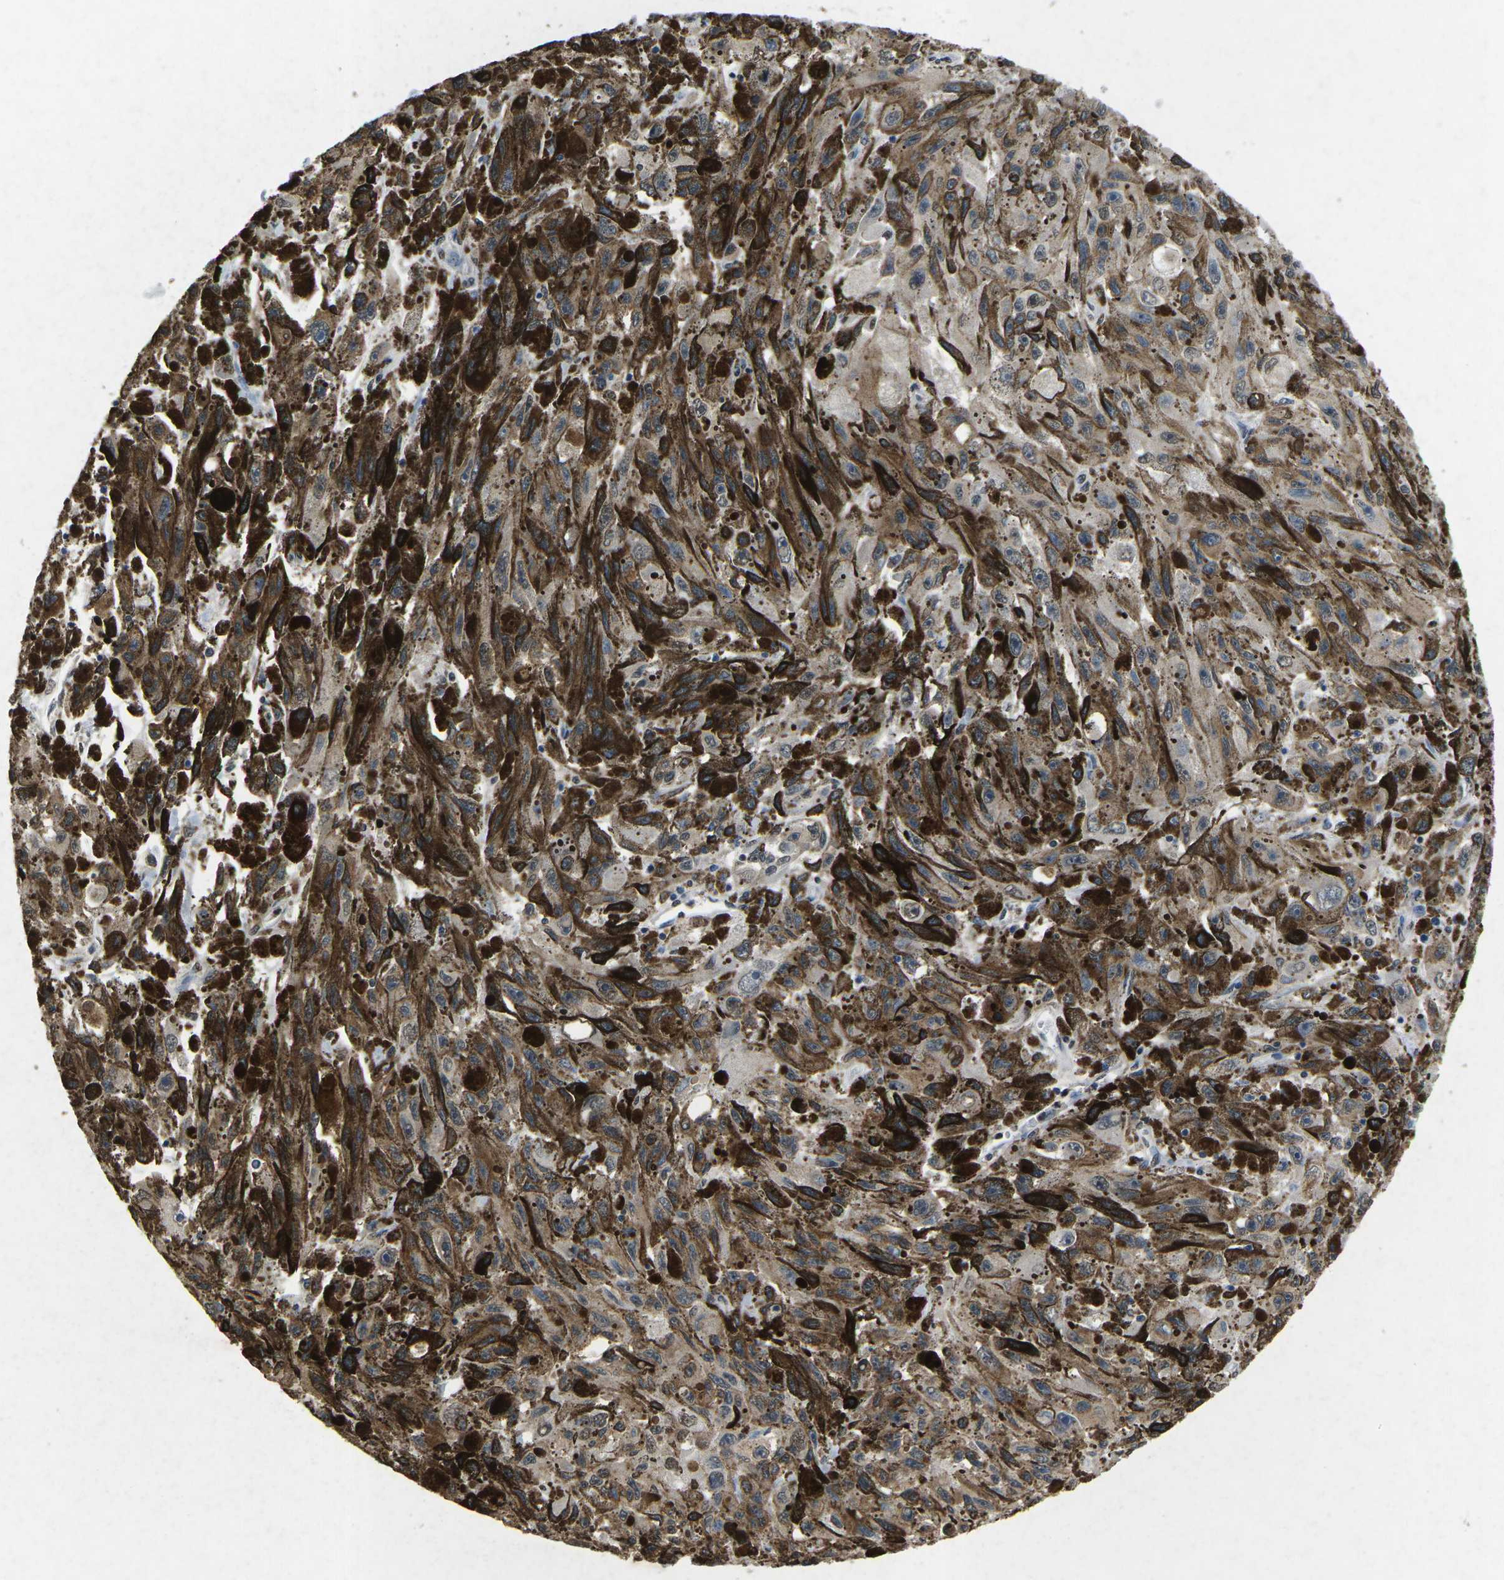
{"staining": {"intensity": "weak", "quantity": "25%-75%", "location": "cytoplasmic/membranous"}, "tissue": "melanoma", "cell_type": "Tumor cells", "image_type": "cancer", "snomed": [{"axis": "morphology", "description": "Malignant melanoma, NOS"}, {"axis": "topography", "description": "Skin"}], "caption": "Immunohistochemistry (DAB) staining of human melanoma reveals weak cytoplasmic/membranous protein expression in approximately 25%-75% of tumor cells. (IHC, brightfield microscopy, high magnification).", "gene": "SCNN1B", "patient": {"sex": "female", "age": 104}}